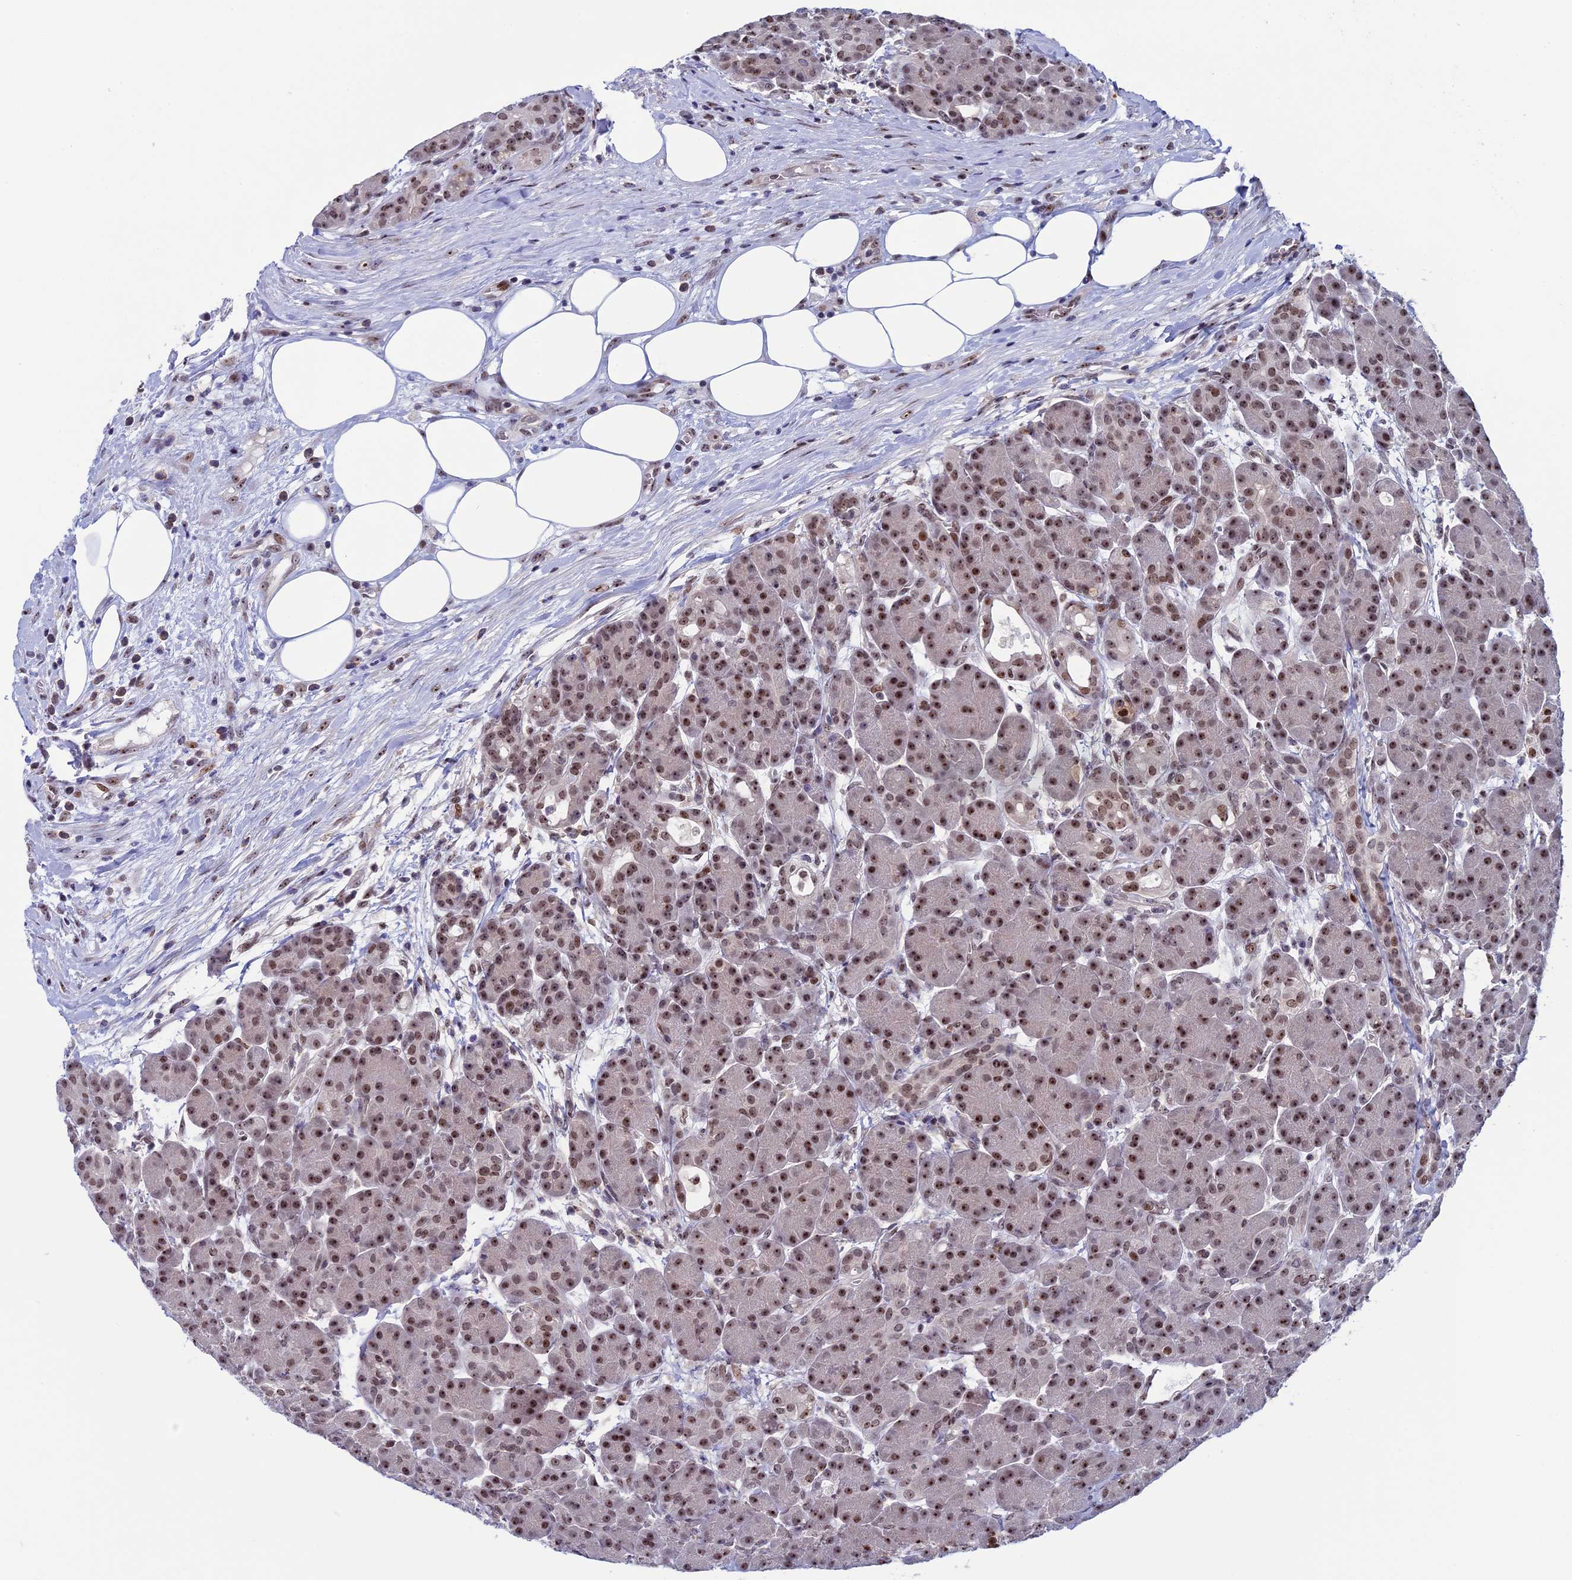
{"staining": {"intensity": "moderate", "quantity": ">75%", "location": "nuclear"}, "tissue": "pancreas", "cell_type": "Exocrine glandular cells", "image_type": "normal", "snomed": [{"axis": "morphology", "description": "Normal tissue, NOS"}, {"axis": "topography", "description": "Pancreas"}], "caption": "IHC image of unremarkable pancreas stained for a protein (brown), which shows medium levels of moderate nuclear positivity in approximately >75% of exocrine glandular cells.", "gene": "CCDC86", "patient": {"sex": "male", "age": 63}}